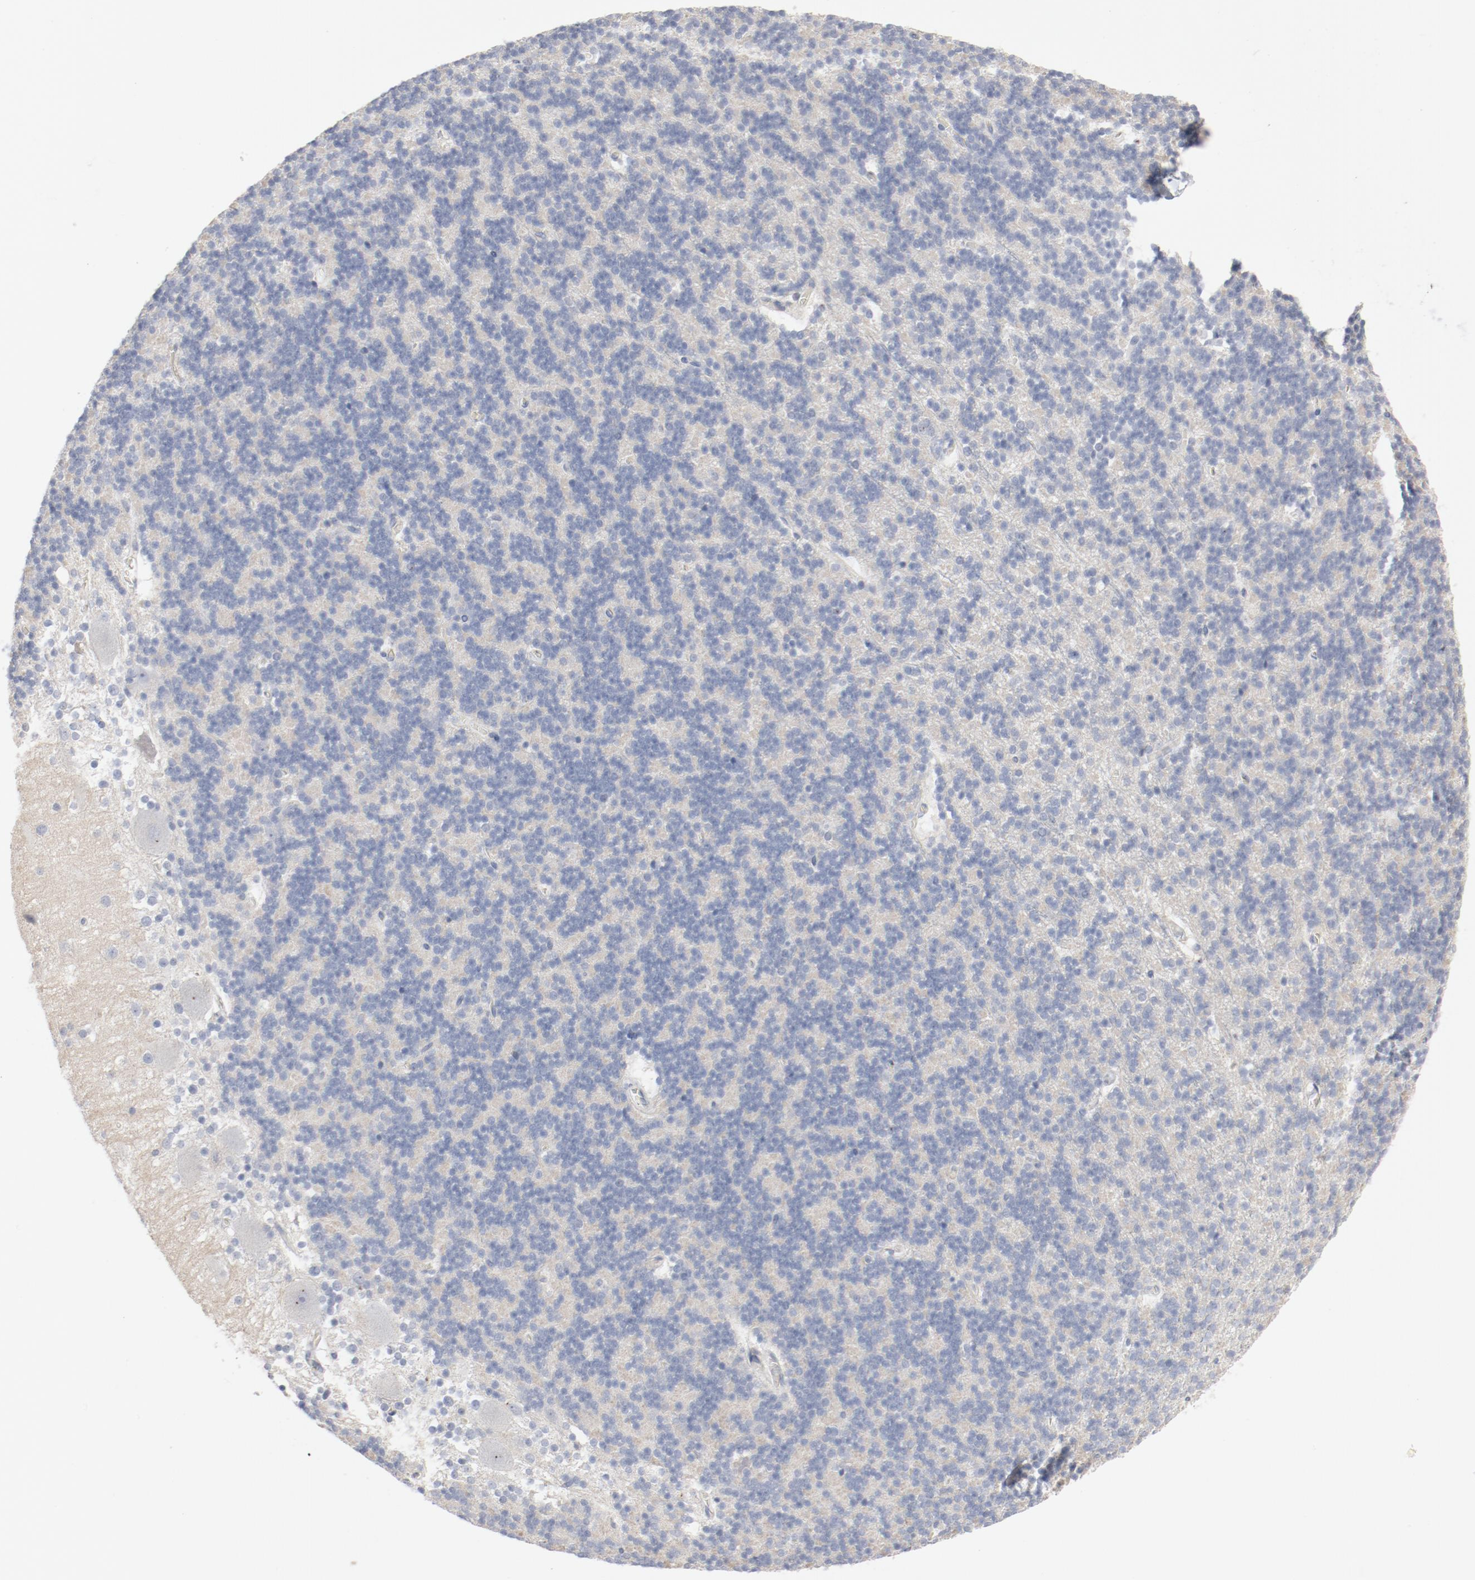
{"staining": {"intensity": "negative", "quantity": "none", "location": "none"}, "tissue": "cerebellum", "cell_type": "Cells in granular layer", "image_type": "normal", "snomed": [{"axis": "morphology", "description": "Normal tissue, NOS"}, {"axis": "topography", "description": "Cerebellum"}], "caption": "A histopathology image of cerebellum stained for a protein reveals no brown staining in cells in granular layer. (DAB immunohistochemistry (IHC) with hematoxylin counter stain).", "gene": "CDK1", "patient": {"sex": "female", "age": 19}}